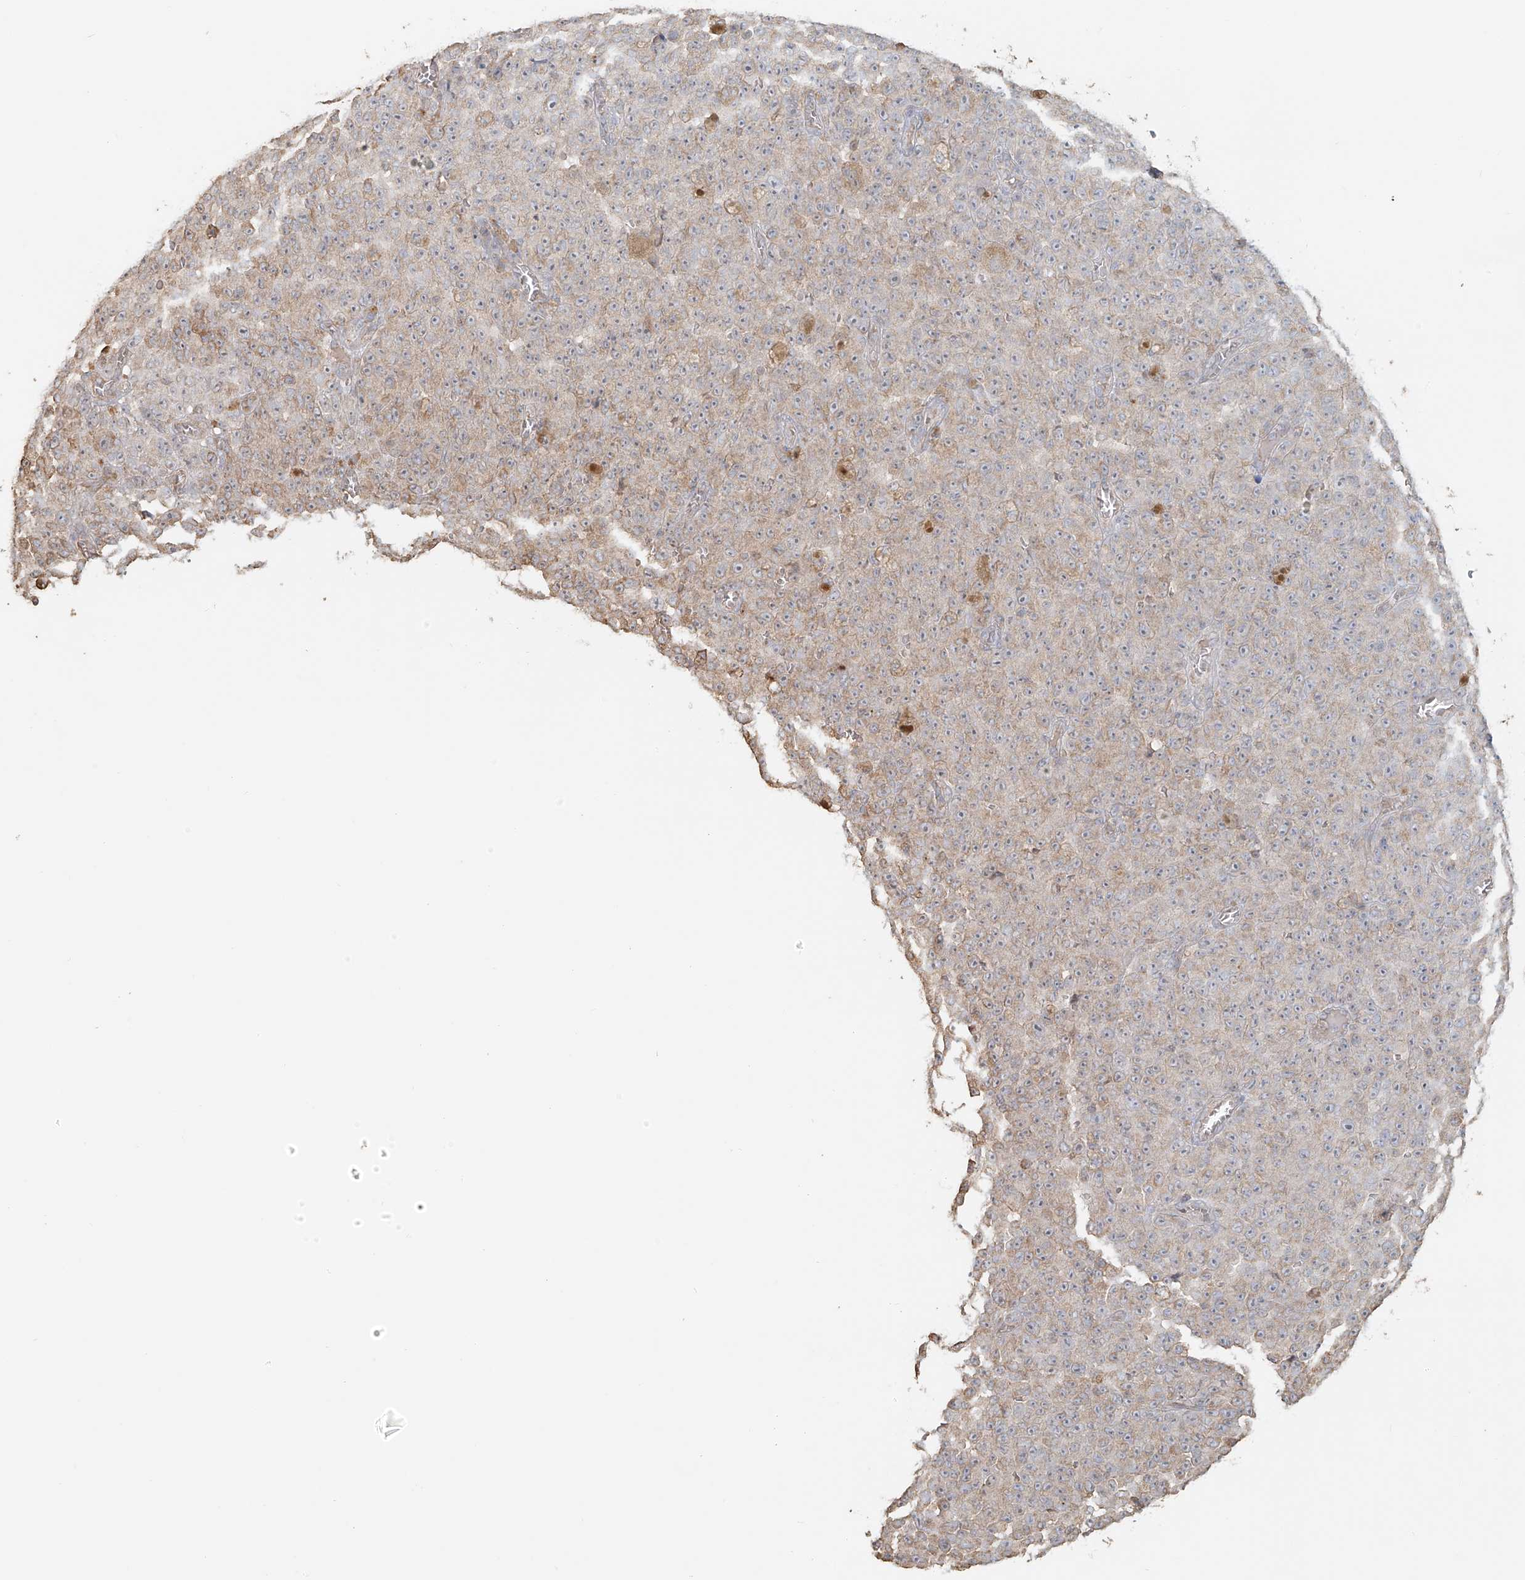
{"staining": {"intensity": "moderate", "quantity": "<25%", "location": "cytoplasmic/membranous"}, "tissue": "melanoma", "cell_type": "Tumor cells", "image_type": "cancer", "snomed": [{"axis": "morphology", "description": "Malignant melanoma, NOS"}, {"axis": "topography", "description": "Skin"}], "caption": "Tumor cells reveal low levels of moderate cytoplasmic/membranous expression in about <25% of cells in human melanoma.", "gene": "NPHS1", "patient": {"sex": "female", "age": 82}}